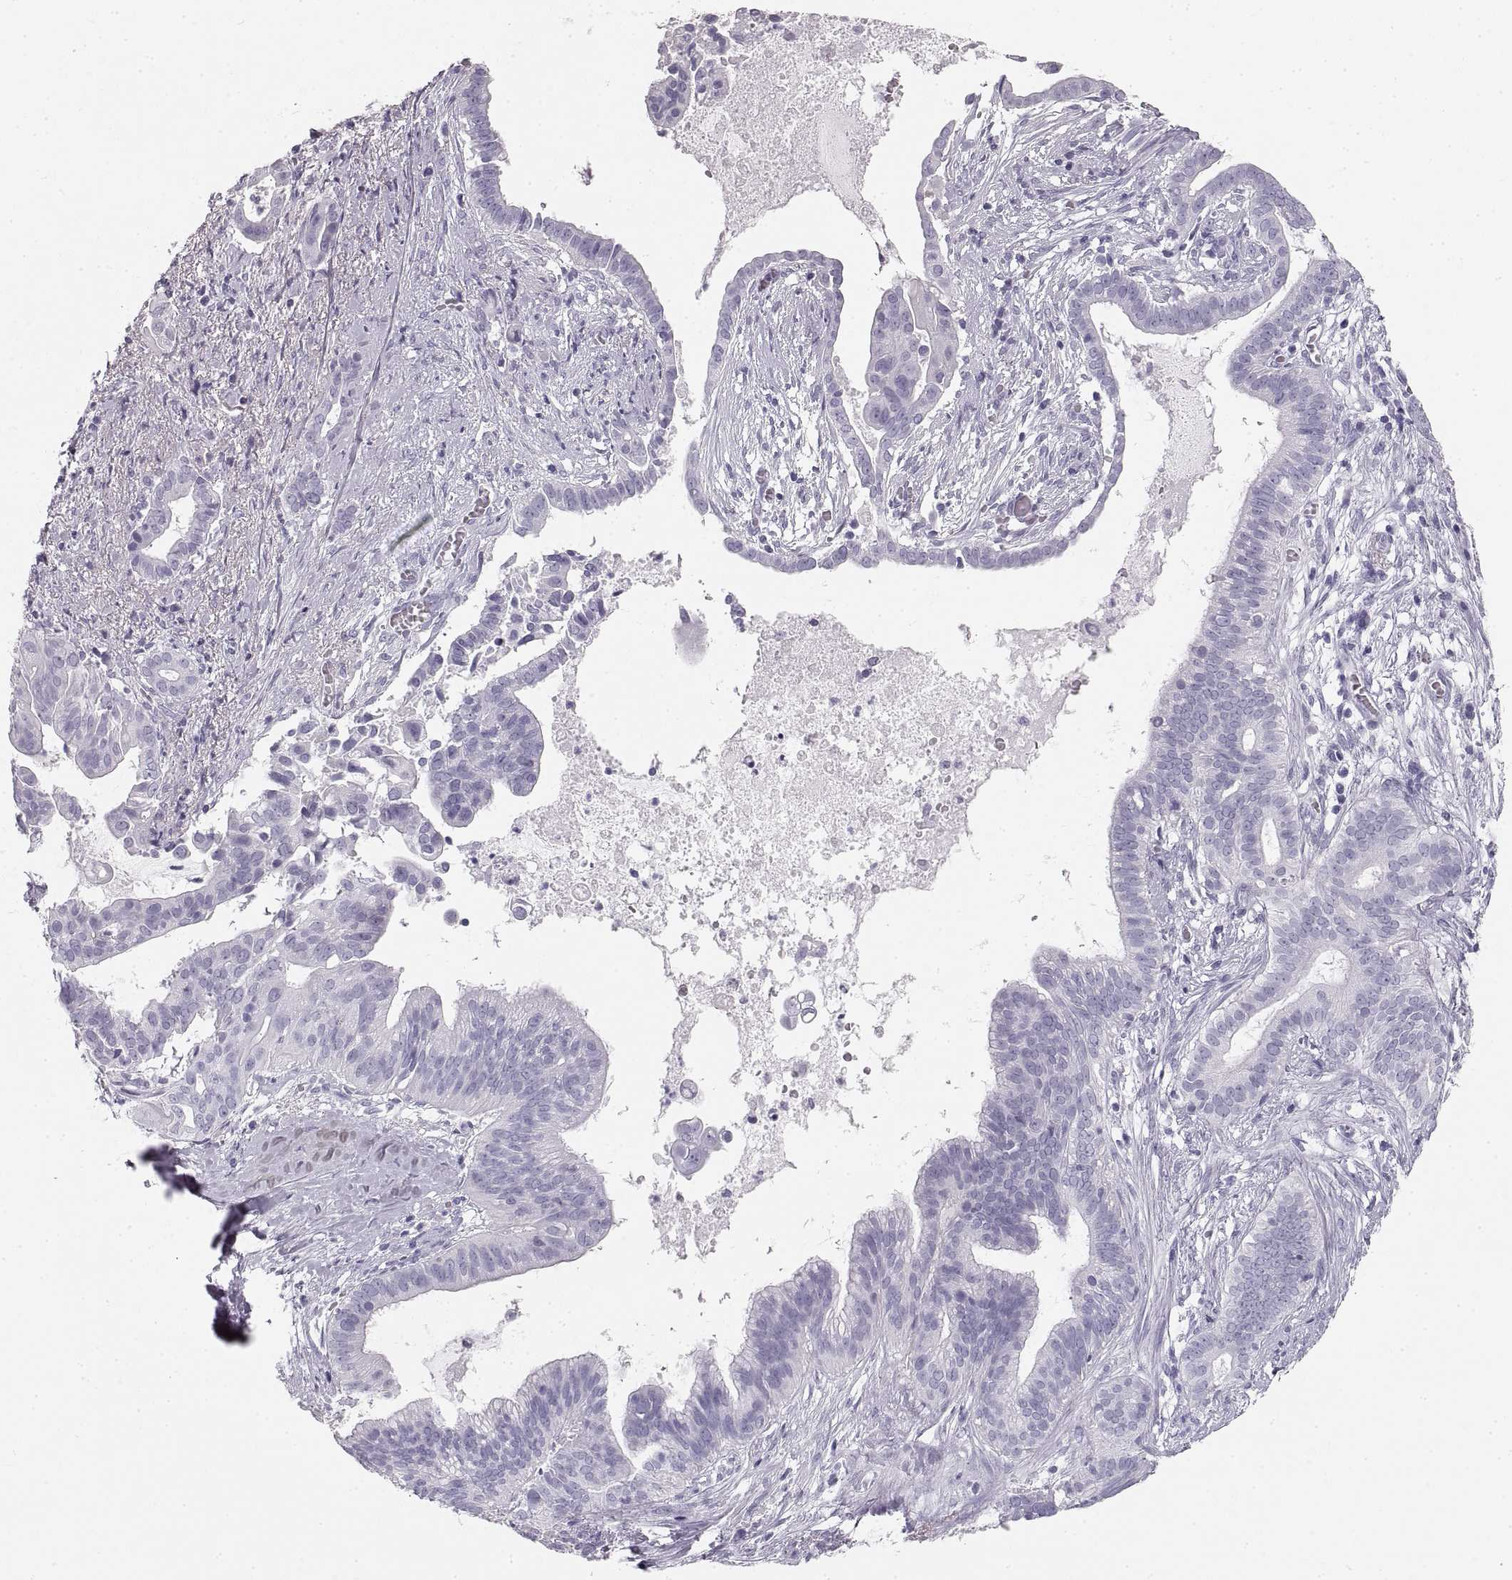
{"staining": {"intensity": "negative", "quantity": "none", "location": "none"}, "tissue": "pancreatic cancer", "cell_type": "Tumor cells", "image_type": "cancer", "snomed": [{"axis": "morphology", "description": "Adenocarcinoma, NOS"}, {"axis": "topography", "description": "Pancreas"}], "caption": "Image shows no protein staining in tumor cells of pancreatic cancer (adenocarcinoma) tissue.", "gene": "CRYAA", "patient": {"sex": "male", "age": 61}}